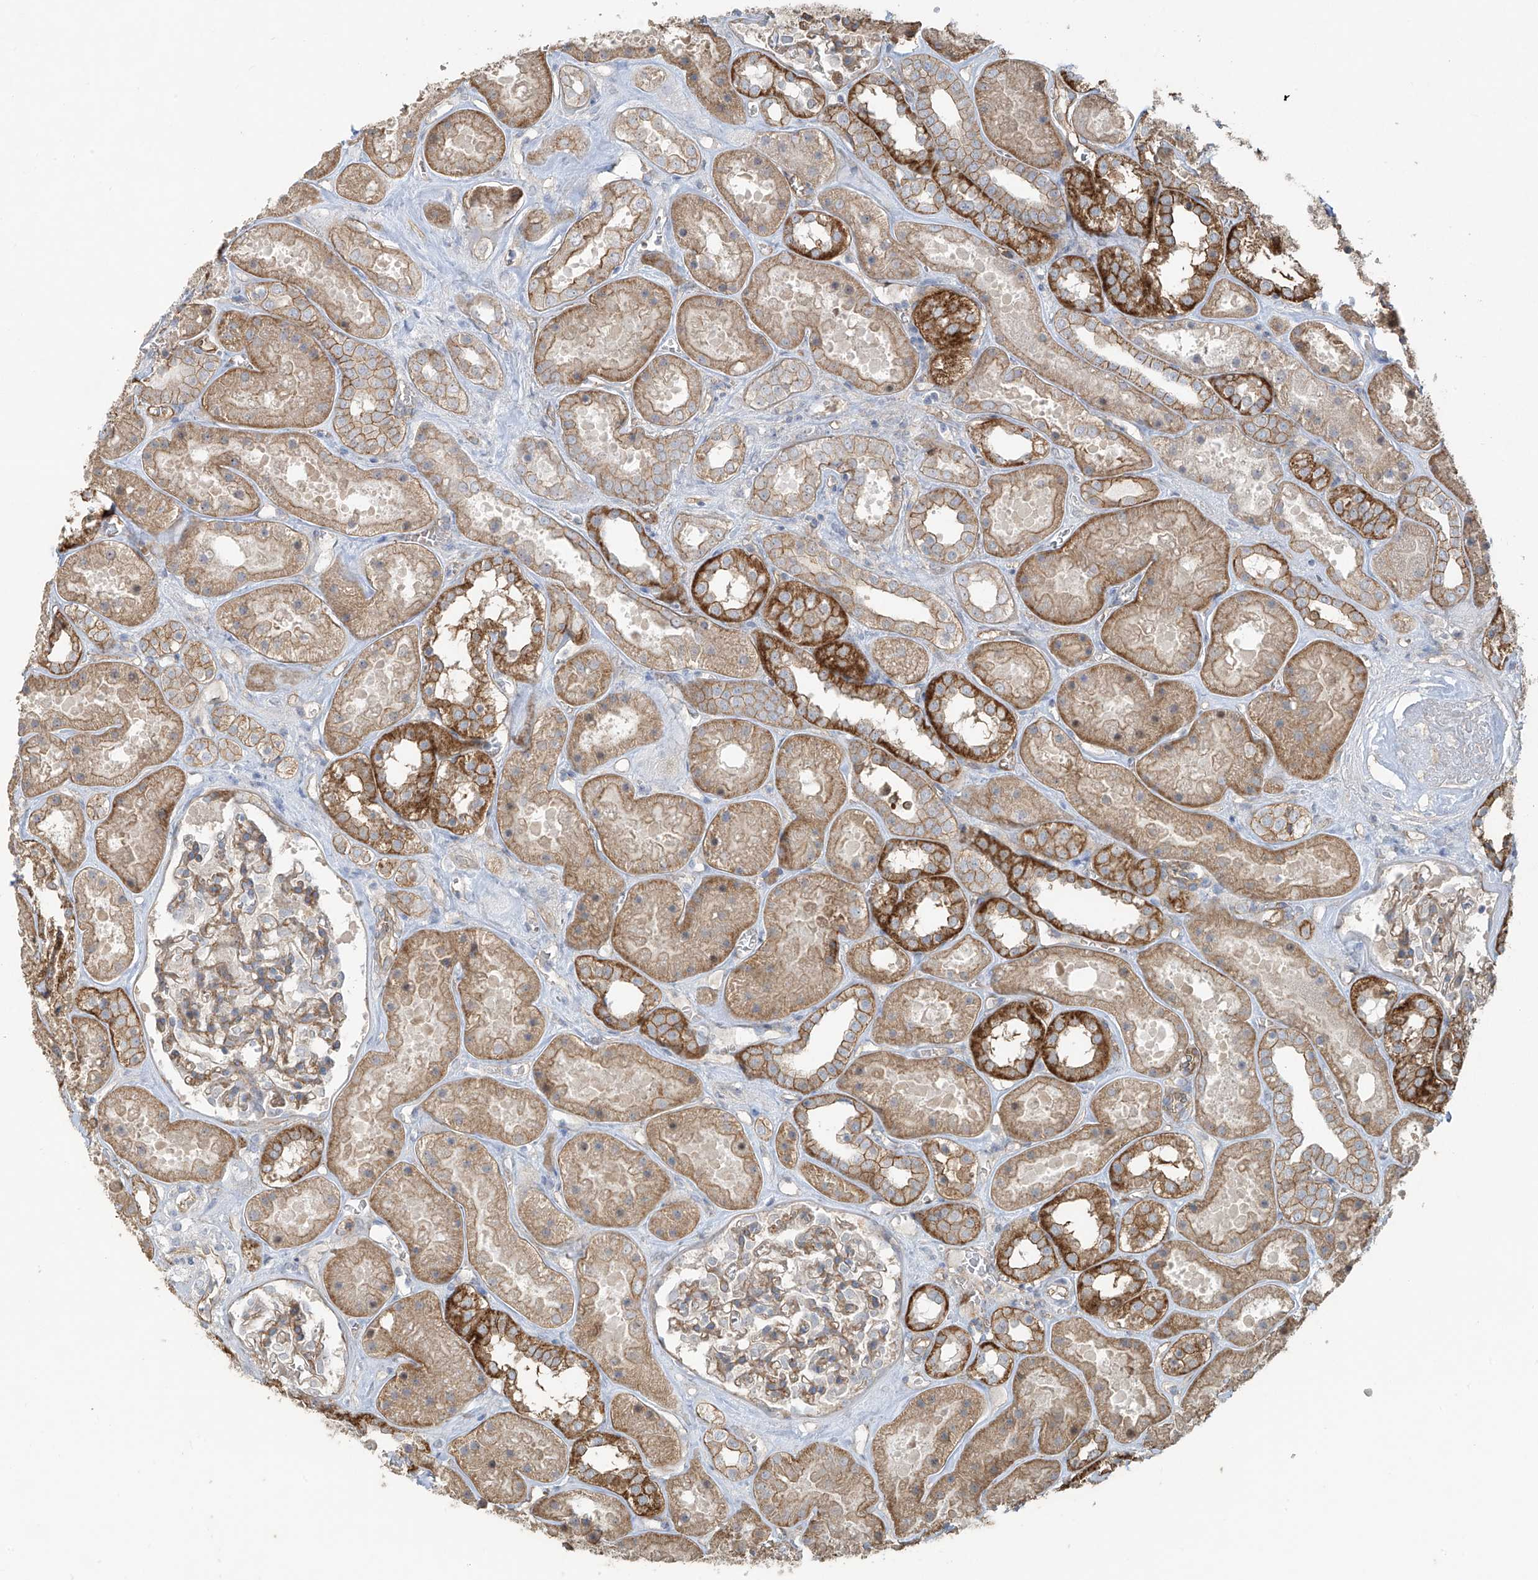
{"staining": {"intensity": "moderate", "quantity": "25%-75%", "location": "cytoplasmic/membranous"}, "tissue": "kidney", "cell_type": "Cells in glomeruli", "image_type": "normal", "snomed": [{"axis": "morphology", "description": "Normal tissue, NOS"}, {"axis": "topography", "description": "Kidney"}], "caption": "A histopathology image showing moderate cytoplasmic/membranous expression in approximately 25%-75% of cells in glomeruli in benign kidney, as visualized by brown immunohistochemical staining.", "gene": "TUBE1", "patient": {"sex": "female", "age": 41}}